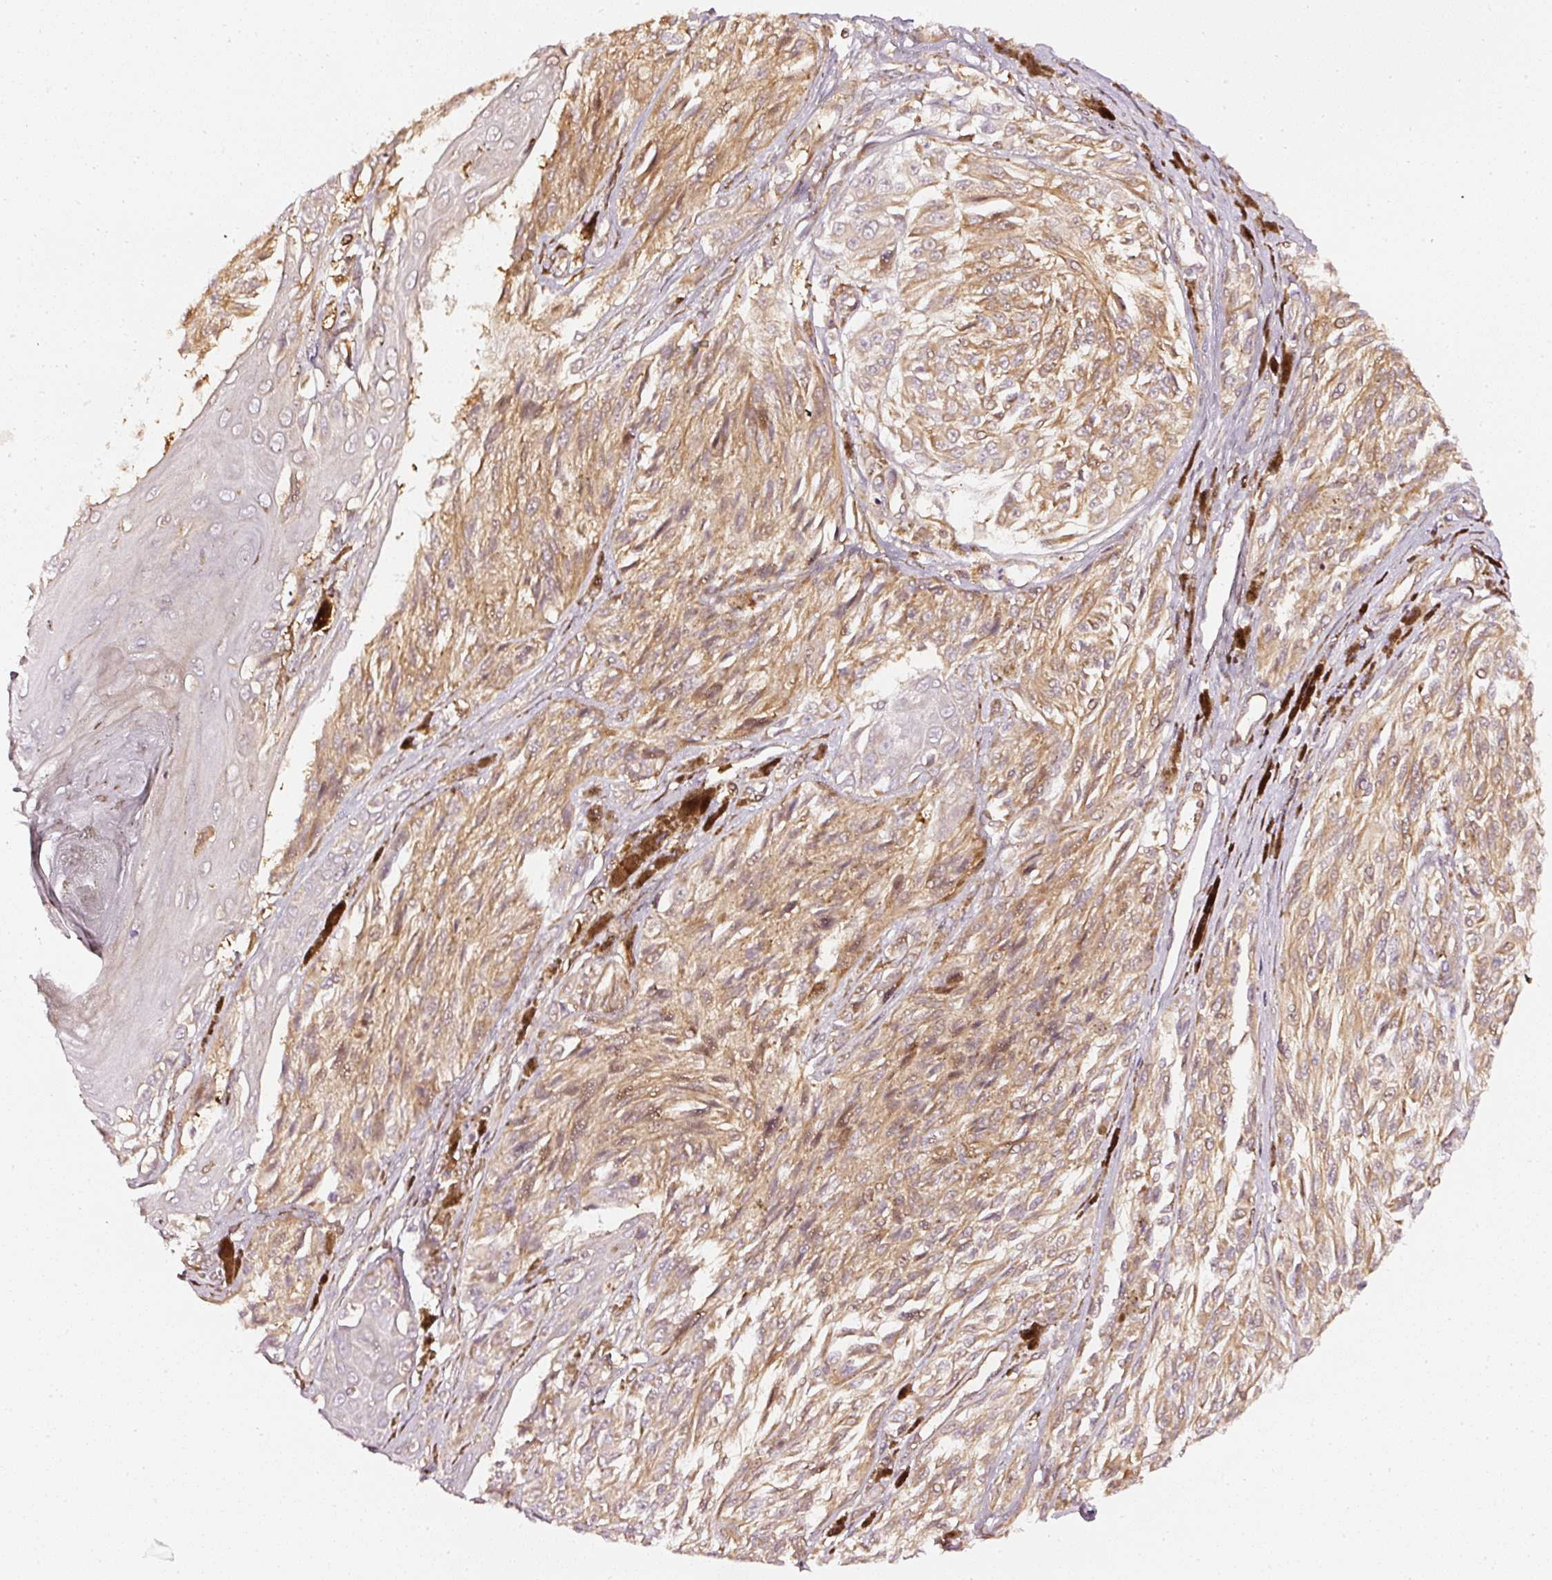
{"staining": {"intensity": "moderate", "quantity": ">75%", "location": "cytoplasmic/membranous,nuclear"}, "tissue": "melanoma", "cell_type": "Tumor cells", "image_type": "cancer", "snomed": [{"axis": "morphology", "description": "Malignant melanoma, NOS"}, {"axis": "topography", "description": "Skin"}], "caption": "Immunohistochemical staining of human malignant melanoma displays moderate cytoplasmic/membranous and nuclear protein staining in about >75% of tumor cells.", "gene": "ASMTL", "patient": {"sex": "male", "age": 94}}